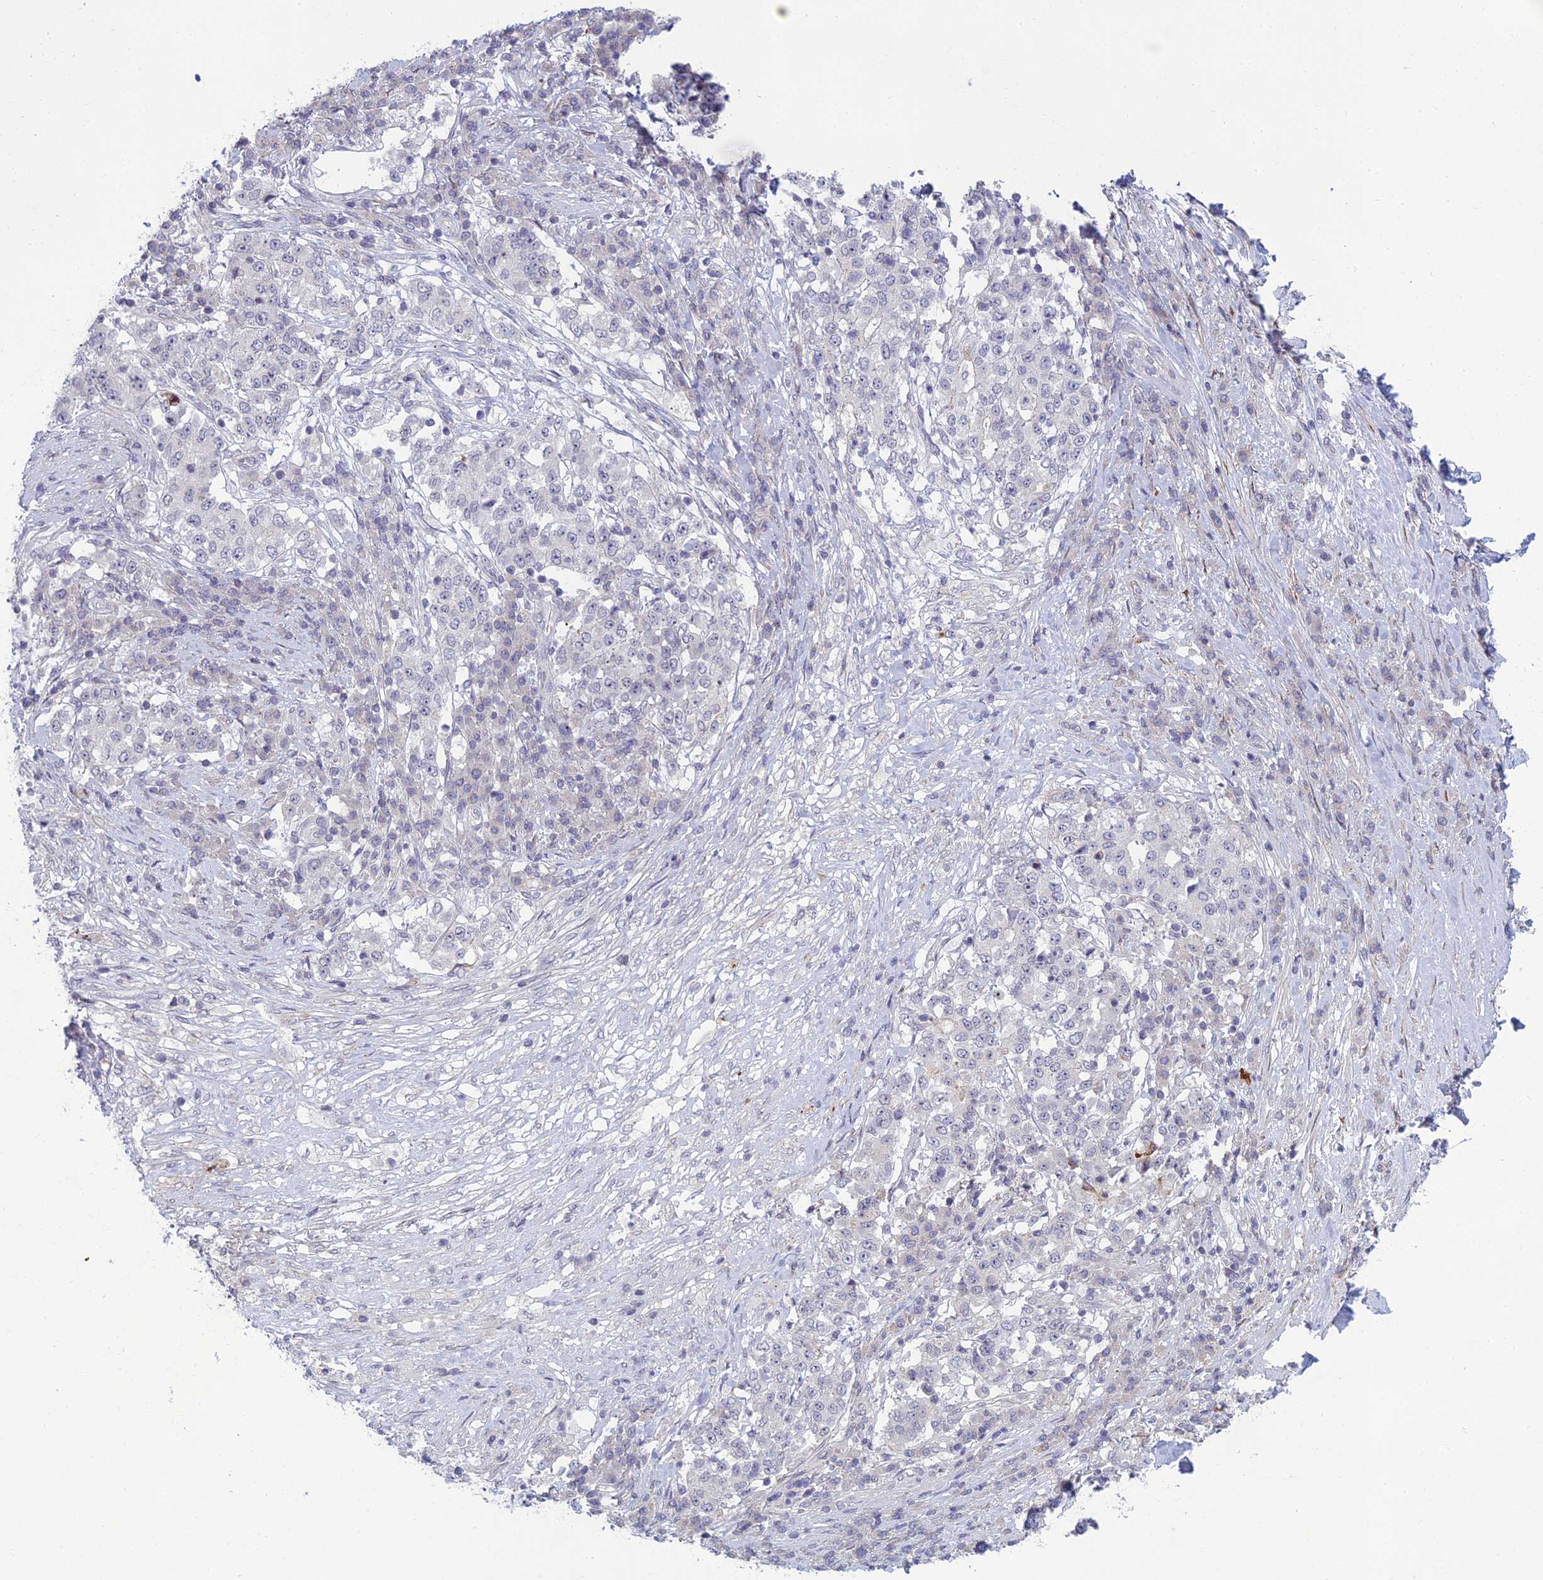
{"staining": {"intensity": "negative", "quantity": "none", "location": "none"}, "tissue": "stomach cancer", "cell_type": "Tumor cells", "image_type": "cancer", "snomed": [{"axis": "morphology", "description": "Adenocarcinoma, NOS"}, {"axis": "topography", "description": "Stomach"}], "caption": "Stomach cancer was stained to show a protein in brown. There is no significant positivity in tumor cells. (DAB (3,3'-diaminobenzidine) immunohistochemistry (IHC) visualized using brightfield microscopy, high magnification).", "gene": "DTX2", "patient": {"sex": "male", "age": 59}}